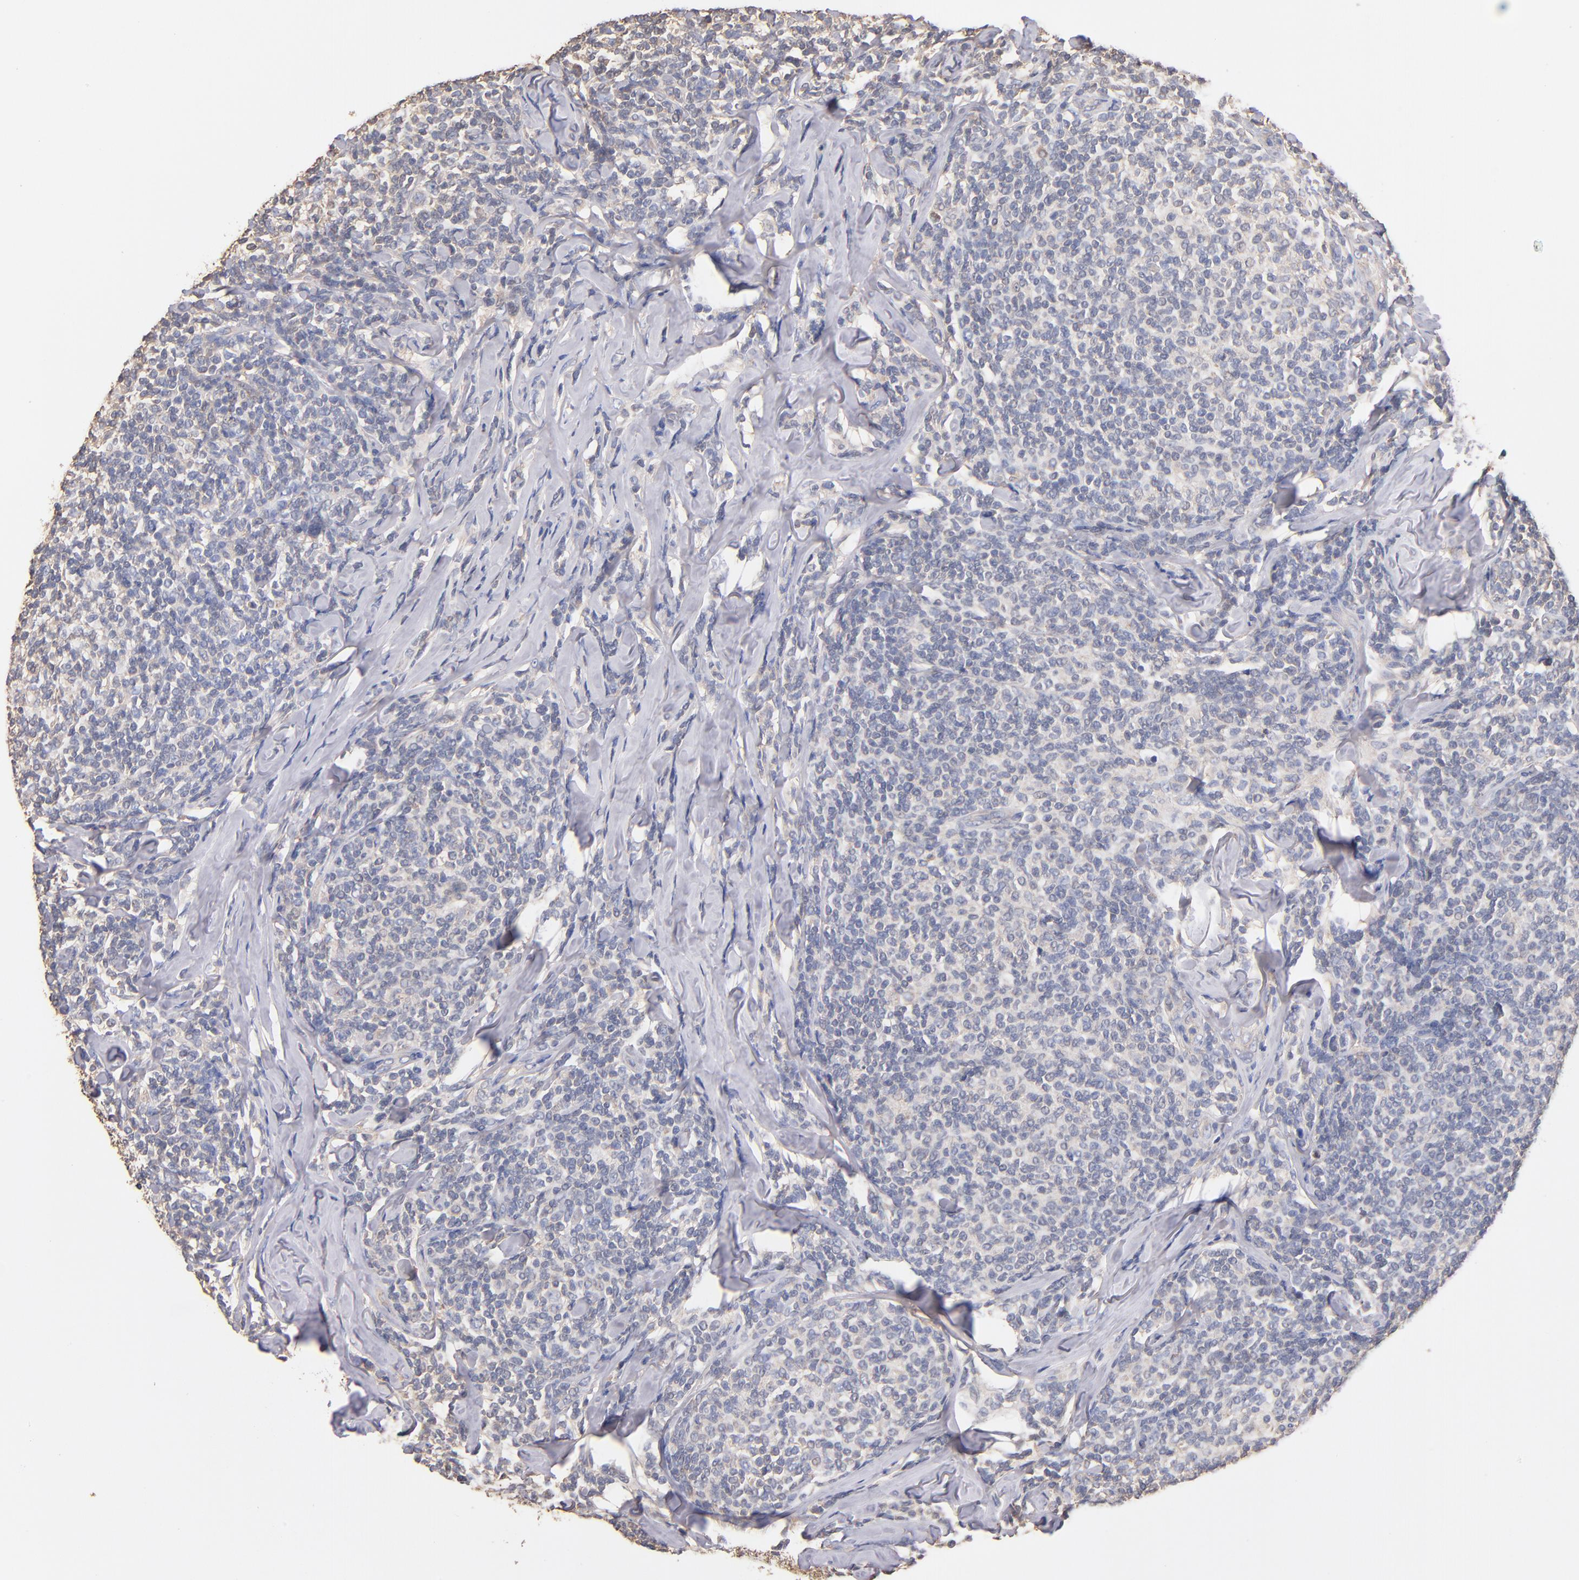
{"staining": {"intensity": "negative", "quantity": "none", "location": "none"}, "tissue": "lymphoma", "cell_type": "Tumor cells", "image_type": "cancer", "snomed": [{"axis": "morphology", "description": "Malignant lymphoma, non-Hodgkin's type, Low grade"}, {"axis": "topography", "description": "Lymph node"}], "caption": "Tumor cells are negative for protein expression in human low-grade malignant lymphoma, non-Hodgkin's type.", "gene": "RO60", "patient": {"sex": "female", "age": 56}}